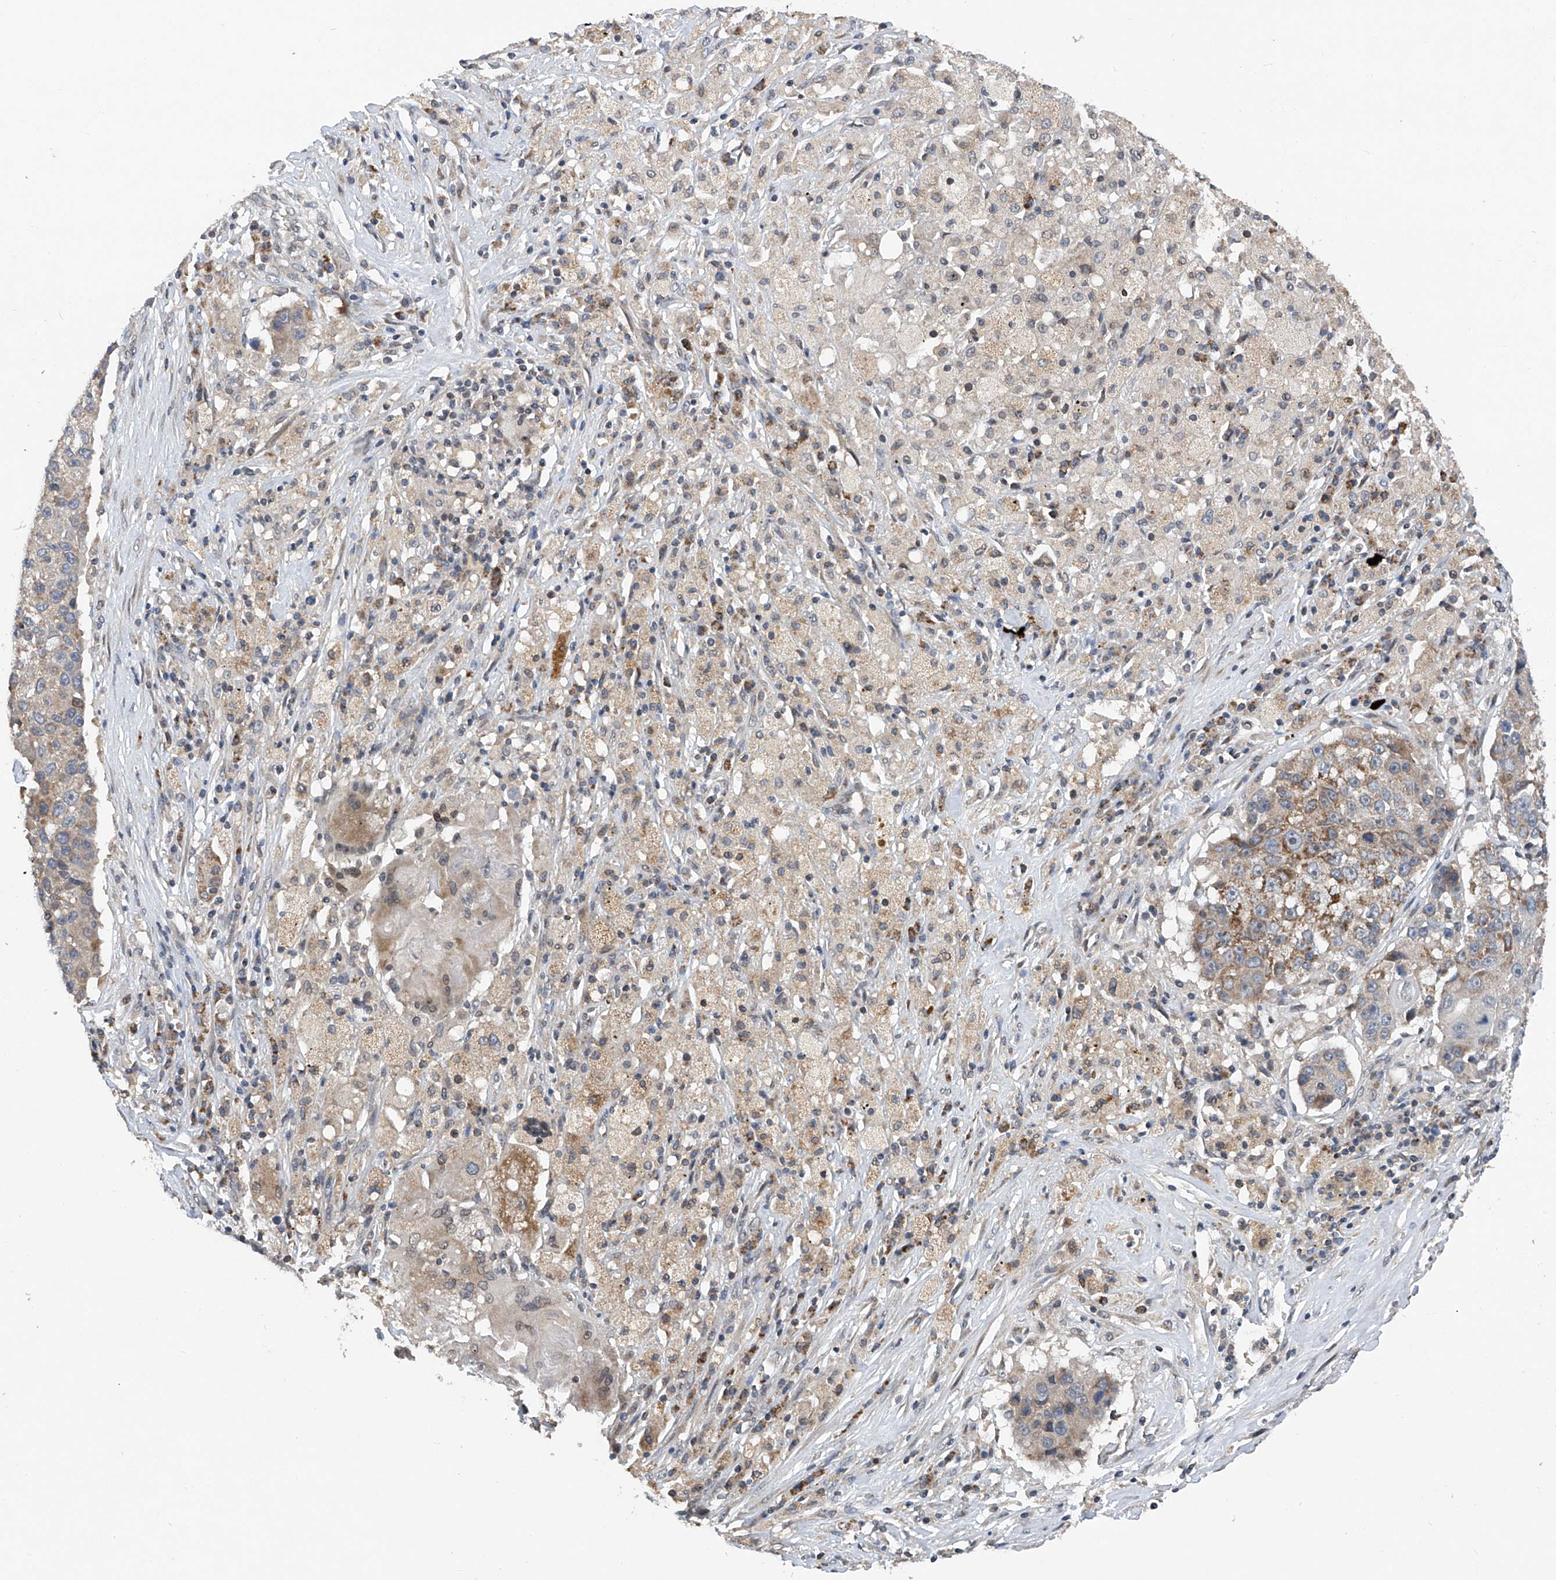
{"staining": {"intensity": "moderate", "quantity": "<25%", "location": "cytoplasmic/membranous"}, "tissue": "lung cancer", "cell_type": "Tumor cells", "image_type": "cancer", "snomed": [{"axis": "morphology", "description": "Squamous cell carcinoma, NOS"}, {"axis": "topography", "description": "Lung"}], "caption": "Immunohistochemical staining of lung squamous cell carcinoma shows low levels of moderate cytoplasmic/membranous protein staining in approximately <25% of tumor cells.", "gene": "BCKDHB", "patient": {"sex": "male", "age": 61}}